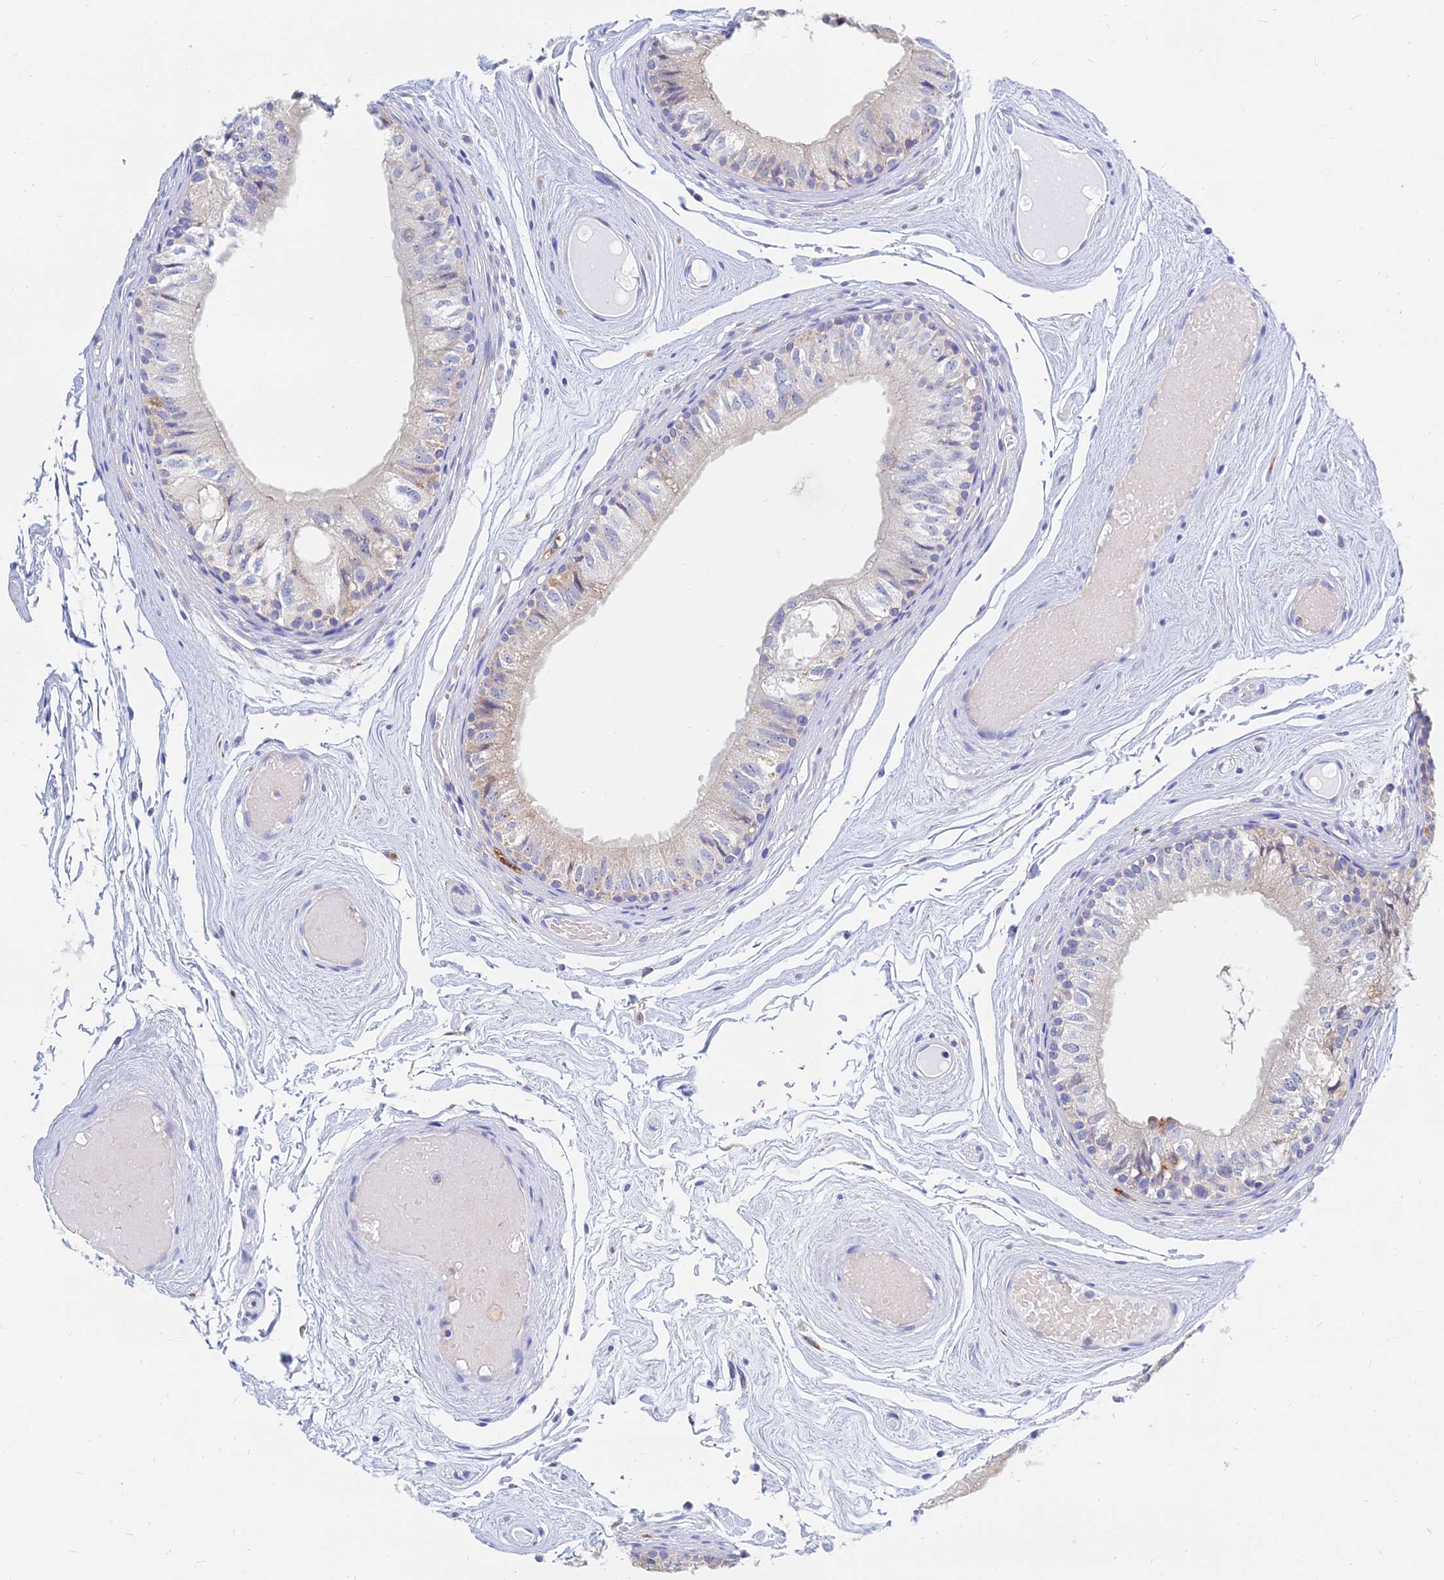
{"staining": {"intensity": "negative", "quantity": "none", "location": "none"}, "tissue": "epididymis", "cell_type": "Glandular cells", "image_type": "normal", "snomed": [{"axis": "morphology", "description": "Normal tissue, NOS"}, {"axis": "topography", "description": "Epididymis"}], "caption": "Histopathology image shows no significant protein staining in glandular cells of benign epididymis.", "gene": "MGST1", "patient": {"sex": "male", "age": 79}}